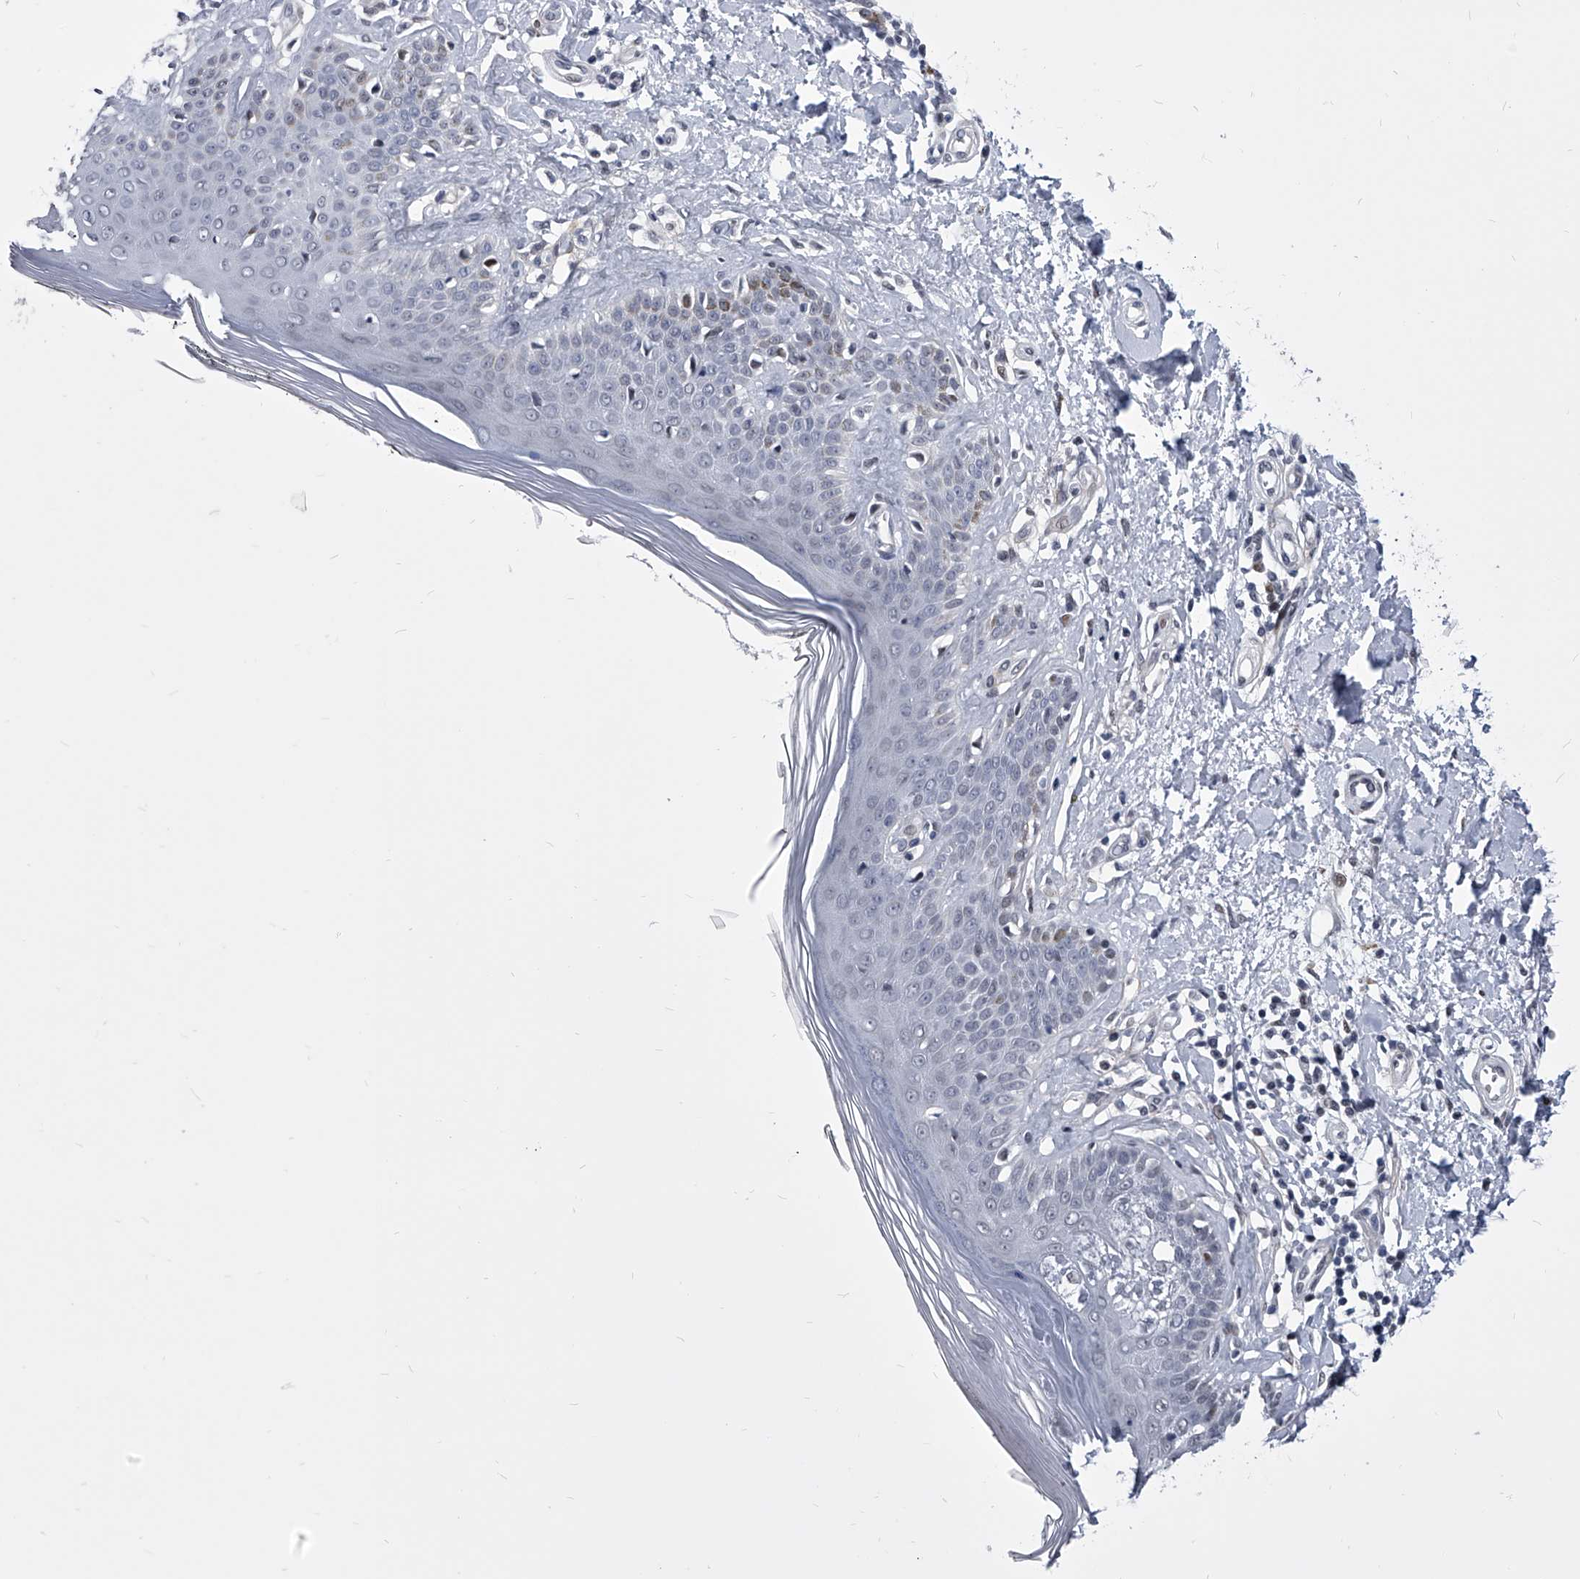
{"staining": {"intensity": "negative", "quantity": "none", "location": "none"}, "tissue": "skin", "cell_type": "Fibroblasts", "image_type": "normal", "snomed": [{"axis": "morphology", "description": "Normal tissue, NOS"}, {"axis": "topography", "description": "Skin"}], "caption": "Histopathology image shows no significant protein expression in fibroblasts of benign skin. Brightfield microscopy of immunohistochemistry (IHC) stained with DAB (3,3'-diaminobenzidine) (brown) and hematoxylin (blue), captured at high magnification.", "gene": "CMTR1", "patient": {"sex": "female", "age": 64}}